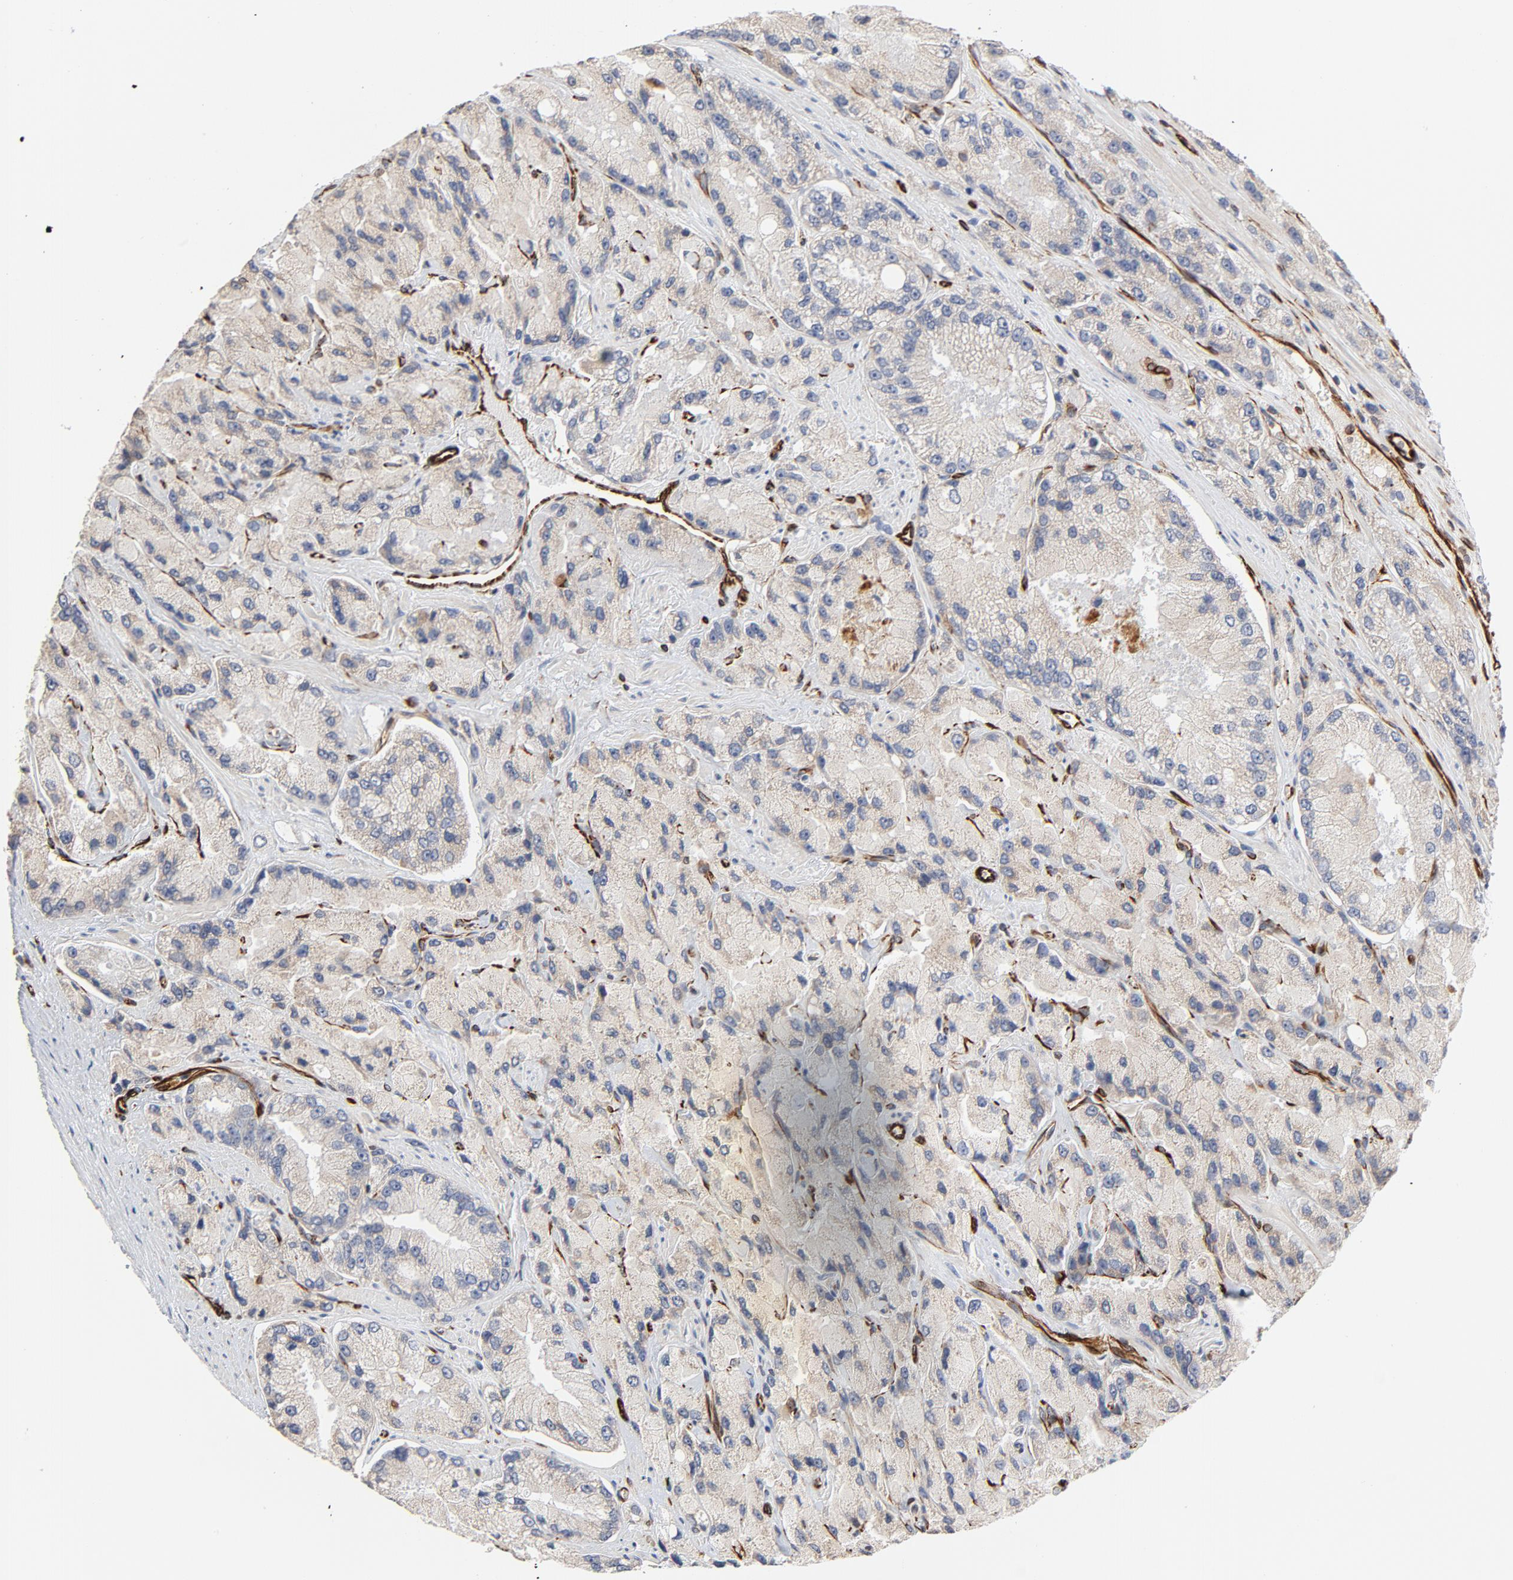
{"staining": {"intensity": "weak", "quantity": "<25%", "location": "cytoplasmic/membranous"}, "tissue": "prostate cancer", "cell_type": "Tumor cells", "image_type": "cancer", "snomed": [{"axis": "morphology", "description": "Adenocarcinoma, High grade"}, {"axis": "topography", "description": "Prostate"}], "caption": "Photomicrograph shows no protein positivity in tumor cells of adenocarcinoma (high-grade) (prostate) tissue. The staining was performed using DAB (3,3'-diaminobenzidine) to visualize the protein expression in brown, while the nuclei were stained in blue with hematoxylin (Magnification: 20x).", "gene": "FAM118A", "patient": {"sex": "male", "age": 58}}